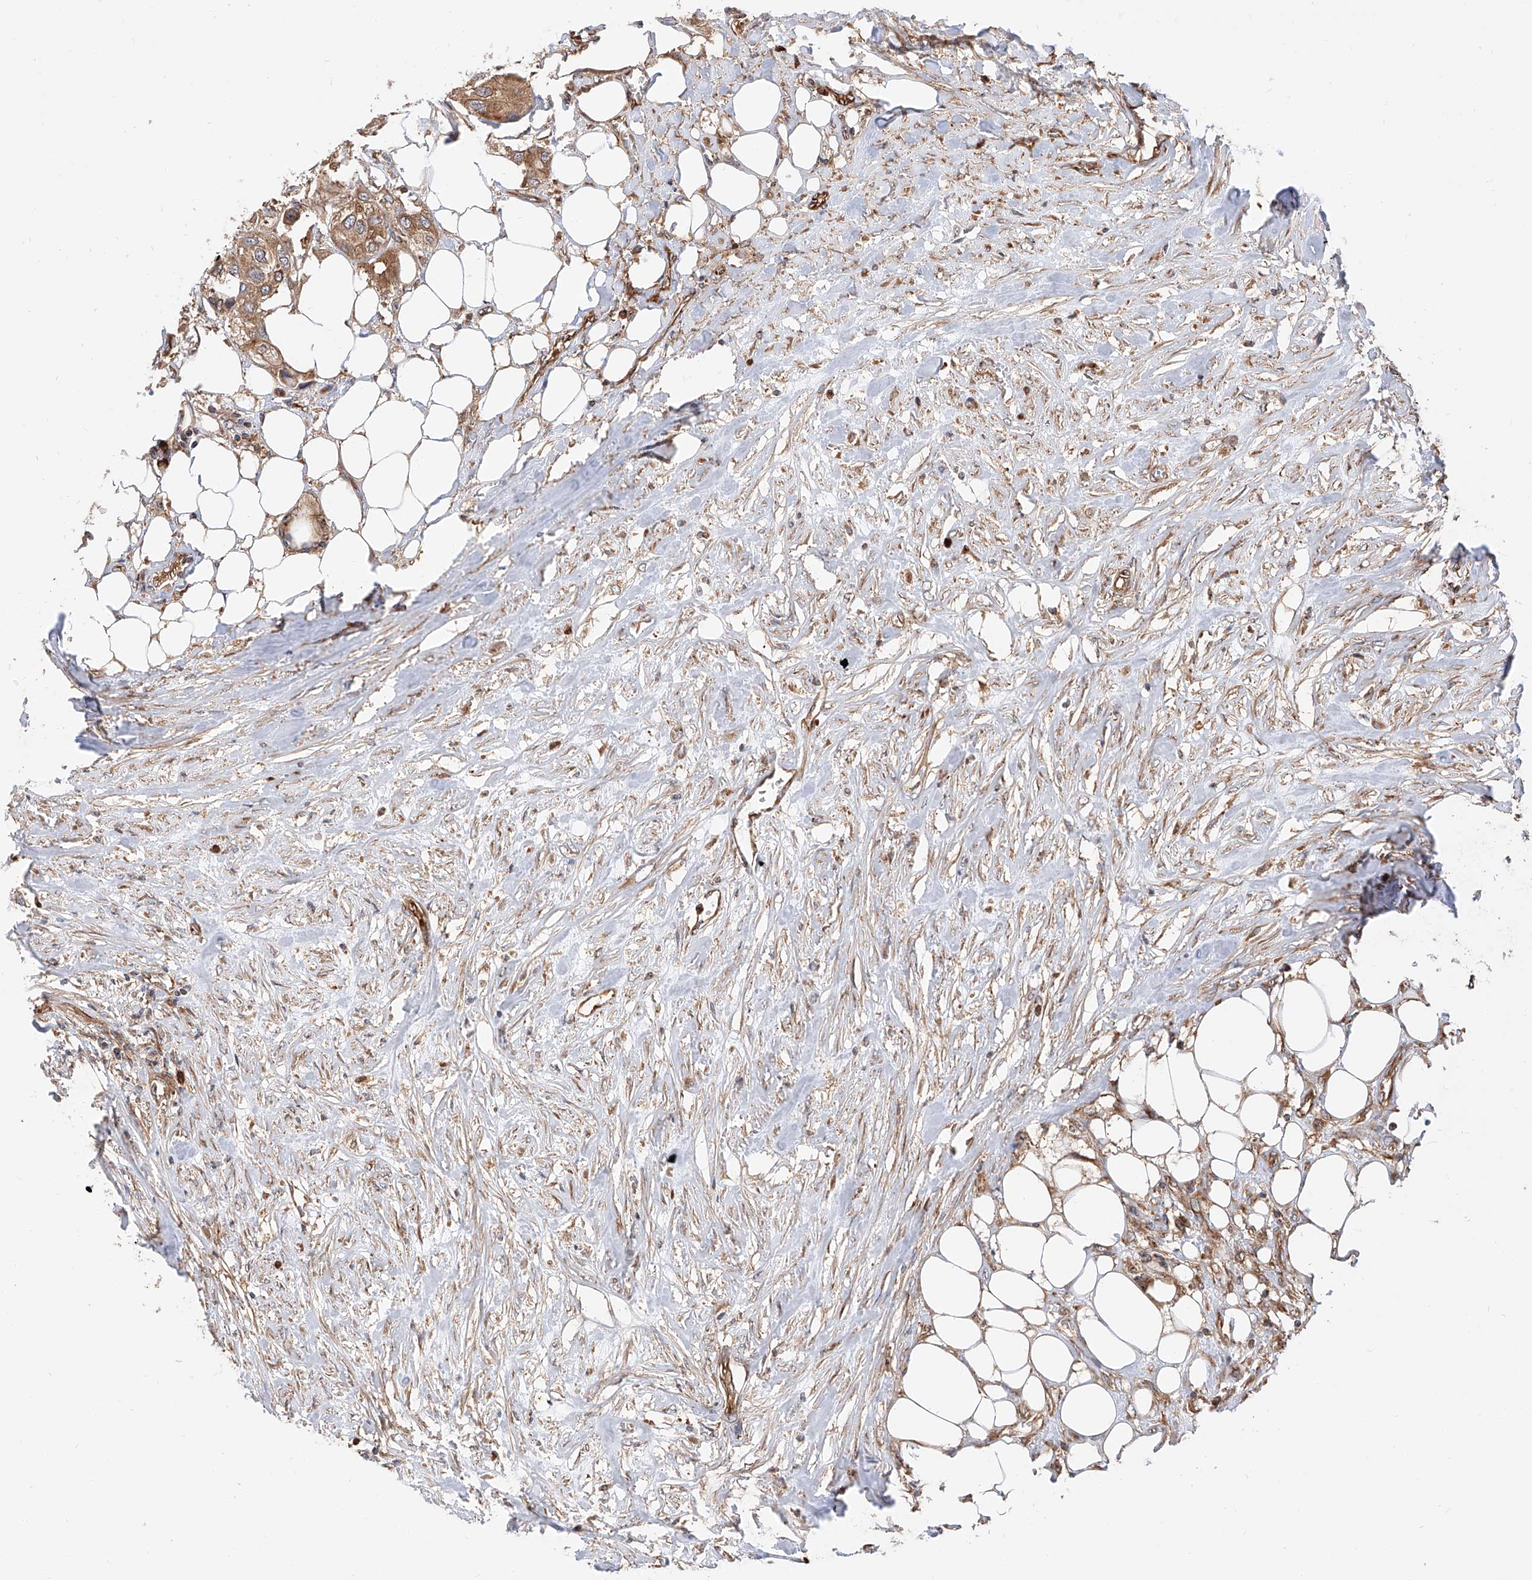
{"staining": {"intensity": "moderate", "quantity": ">75%", "location": "cytoplasmic/membranous"}, "tissue": "urothelial cancer", "cell_type": "Tumor cells", "image_type": "cancer", "snomed": [{"axis": "morphology", "description": "Urothelial carcinoma, High grade"}, {"axis": "topography", "description": "Urinary bladder"}], "caption": "A brown stain highlights moderate cytoplasmic/membranous expression of a protein in urothelial cancer tumor cells.", "gene": "ISCA2", "patient": {"sex": "male", "age": 64}}